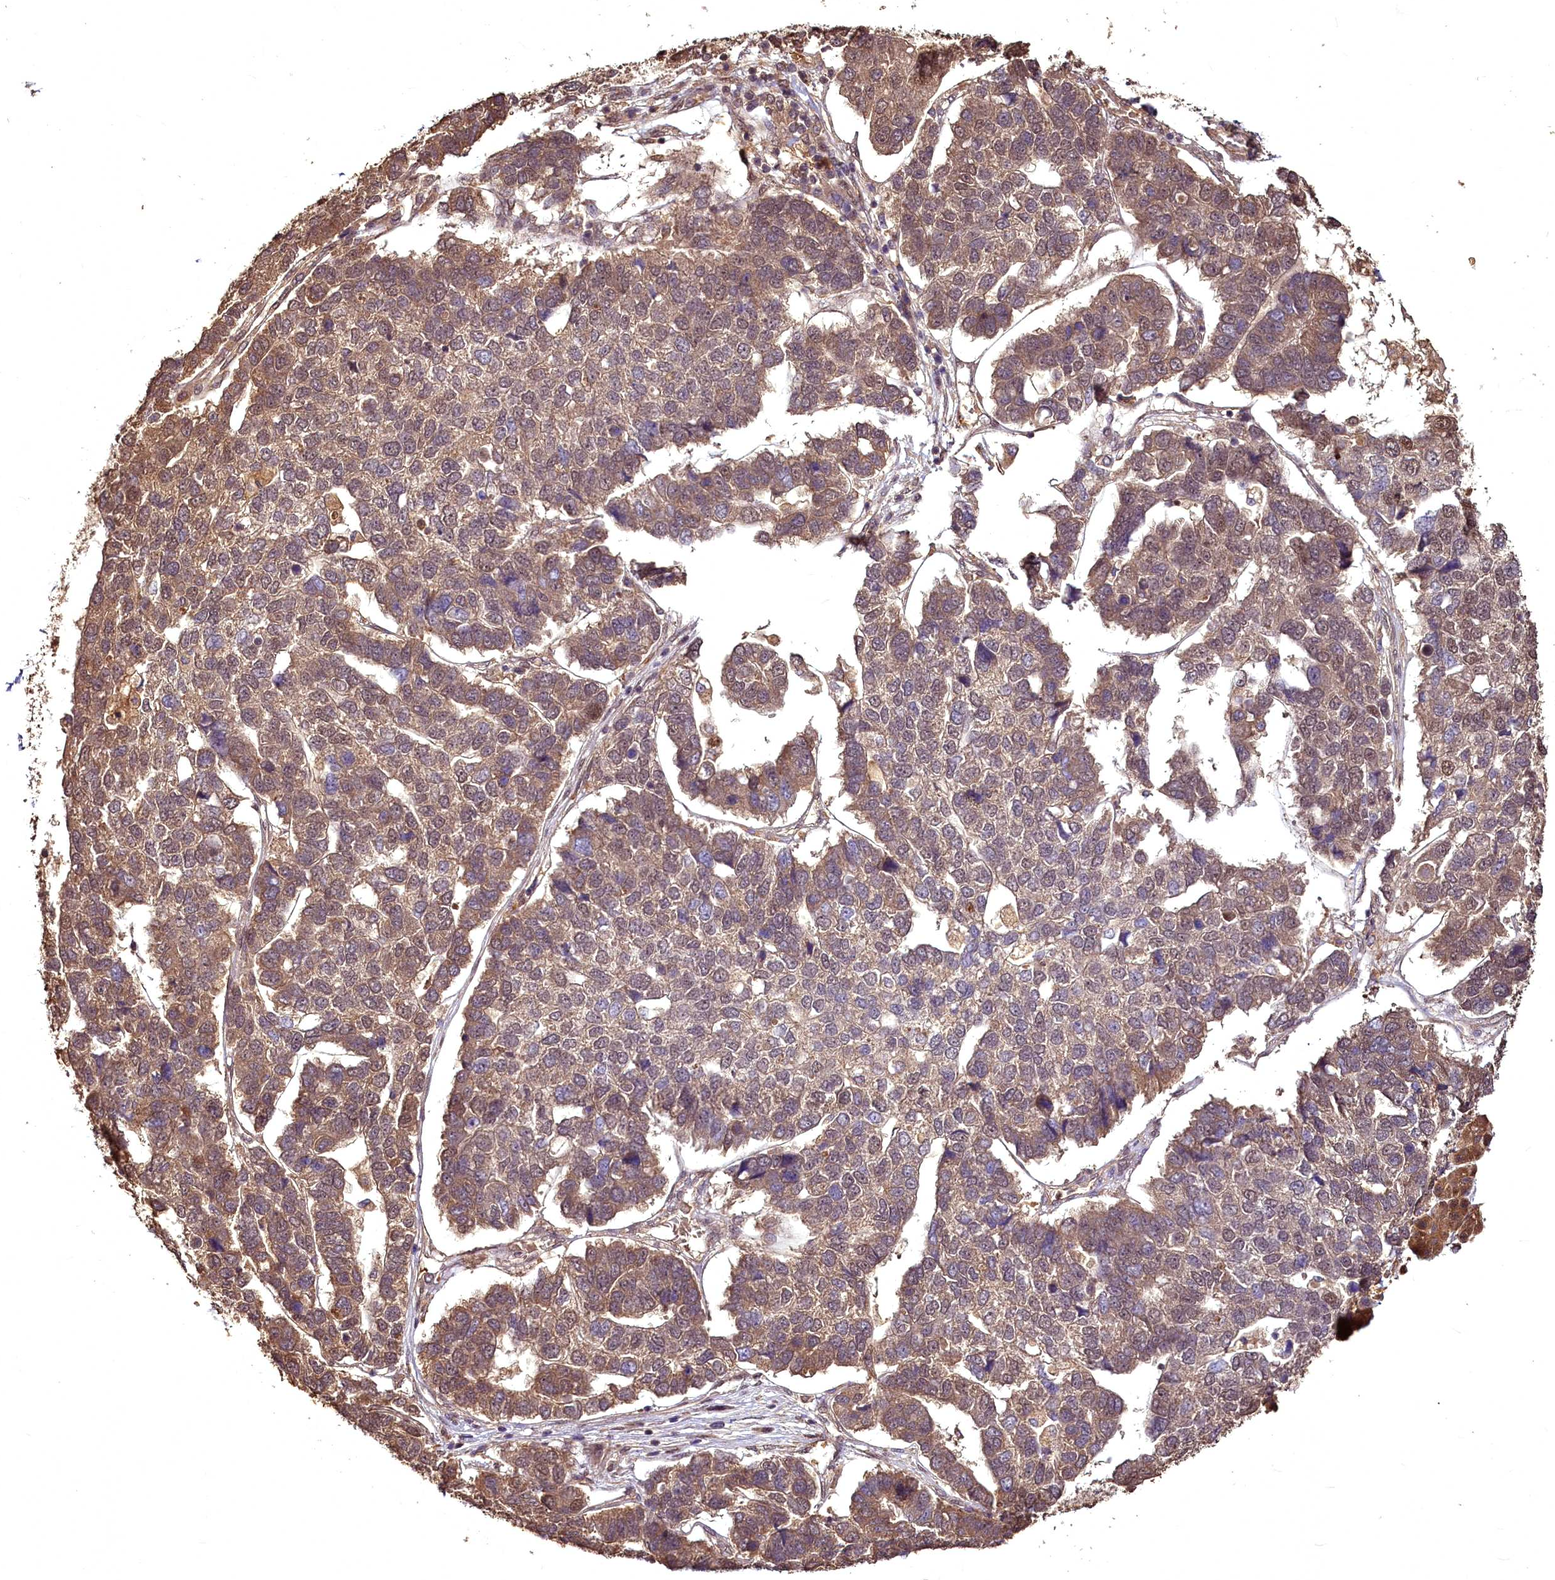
{"staining": {"intensity": "weak", "quantity": ">75%", "location": "cytoplasmic/membranous"}, "tissue": "pancreatic cancer", "cell_type": "Tumor cells", "image_type": "cancer", "snomed": [{"axis": "morphology", "description": "Adenocarcinoma, NOS"}, {"axis": "topography", "description": "Pancreas"}], "caption": "IHC histopathology image of pancreatic adenocarcinoma stained for a protein (brown), which shows low levels of weak cytoplasmic/membranous staining in approximately >75% of tumor cells.", "gene": "VPS51", "patient": {"sex": "female", "age": 61}}